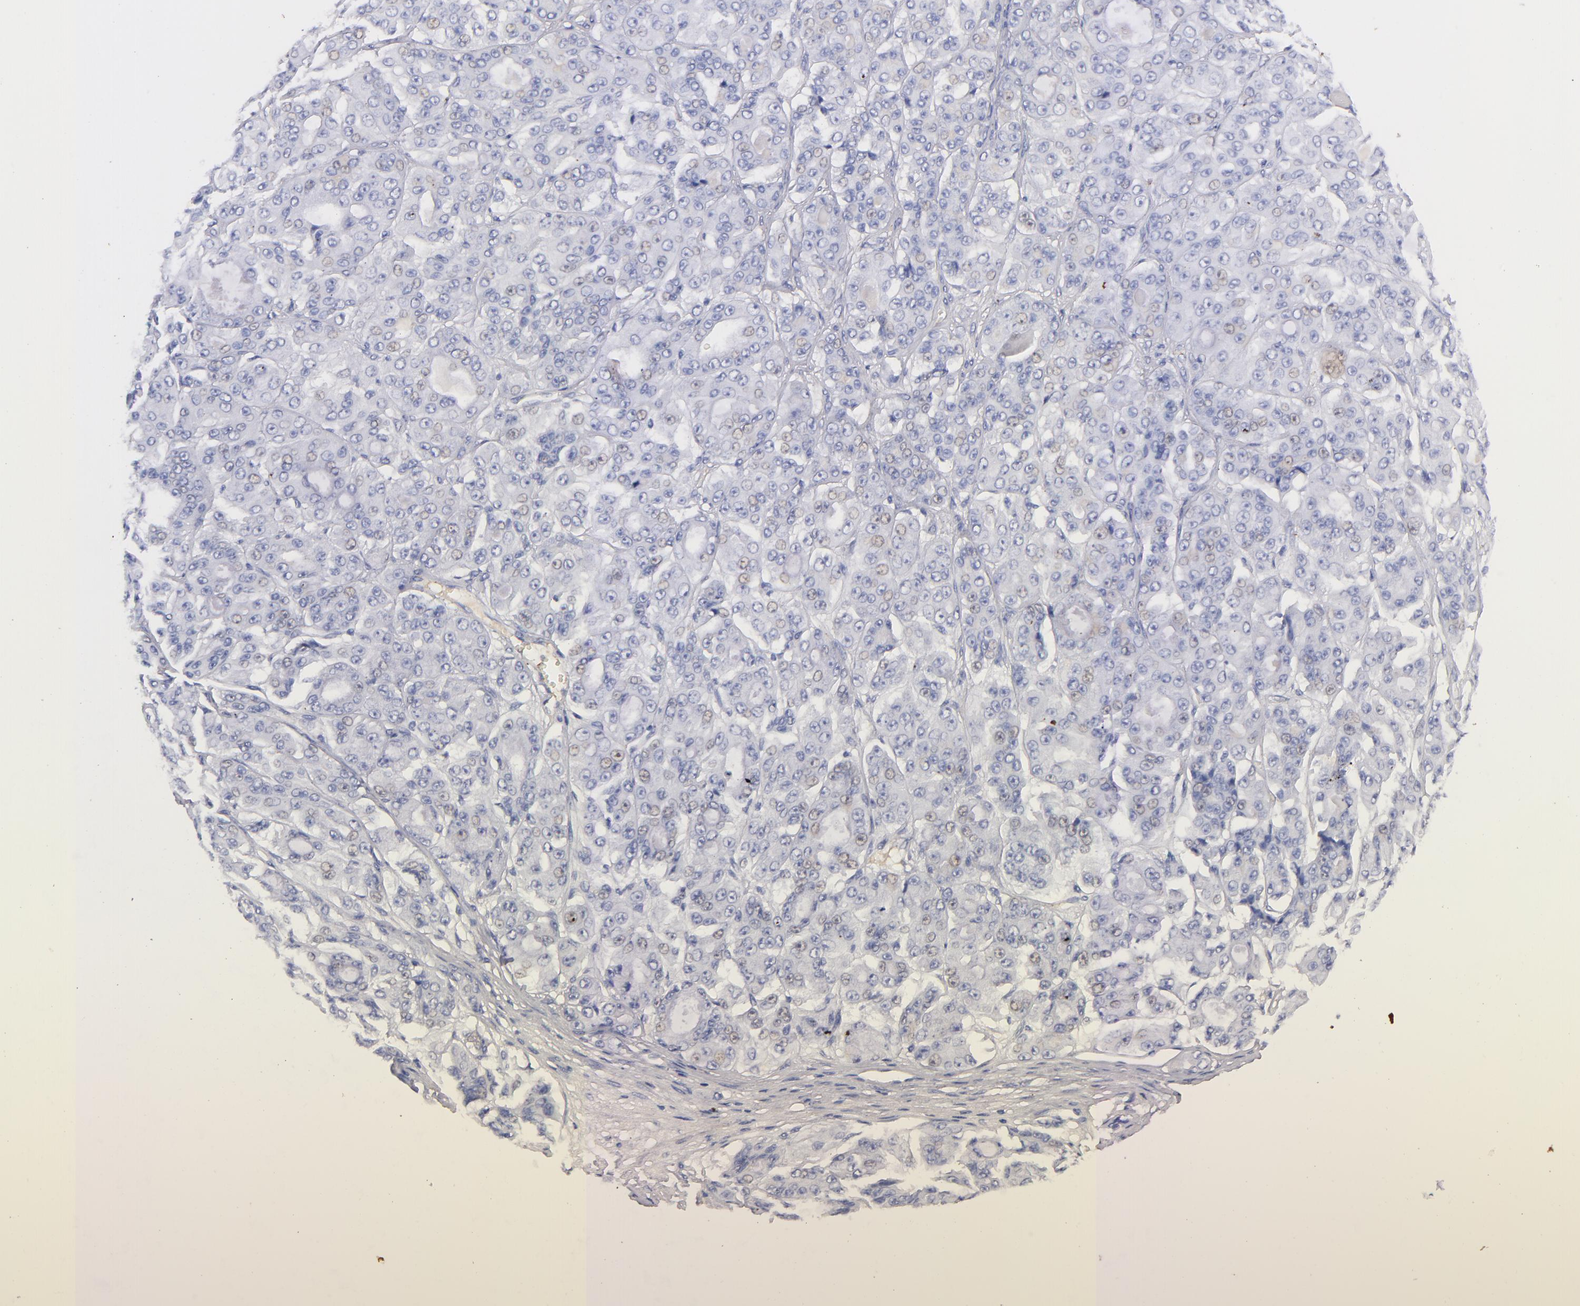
{"staining": {"intensity": "negative", "quantity": "none", "location": "none"}, "tissue": "ovarian cancer", "cell_type": "Tumor cells", "image_type": "cancer", "snomed": [{"axis": "morphology", "description": "Carcinoma, endometroid"}, {"axis": "topography", "description": "Ovary"}], "caption": "IHC of human ovarian endometroid carcinoma displays no positivity in tumor cells.", "gene": "FGB", "patient": {"sex": "female", "age": 61}}